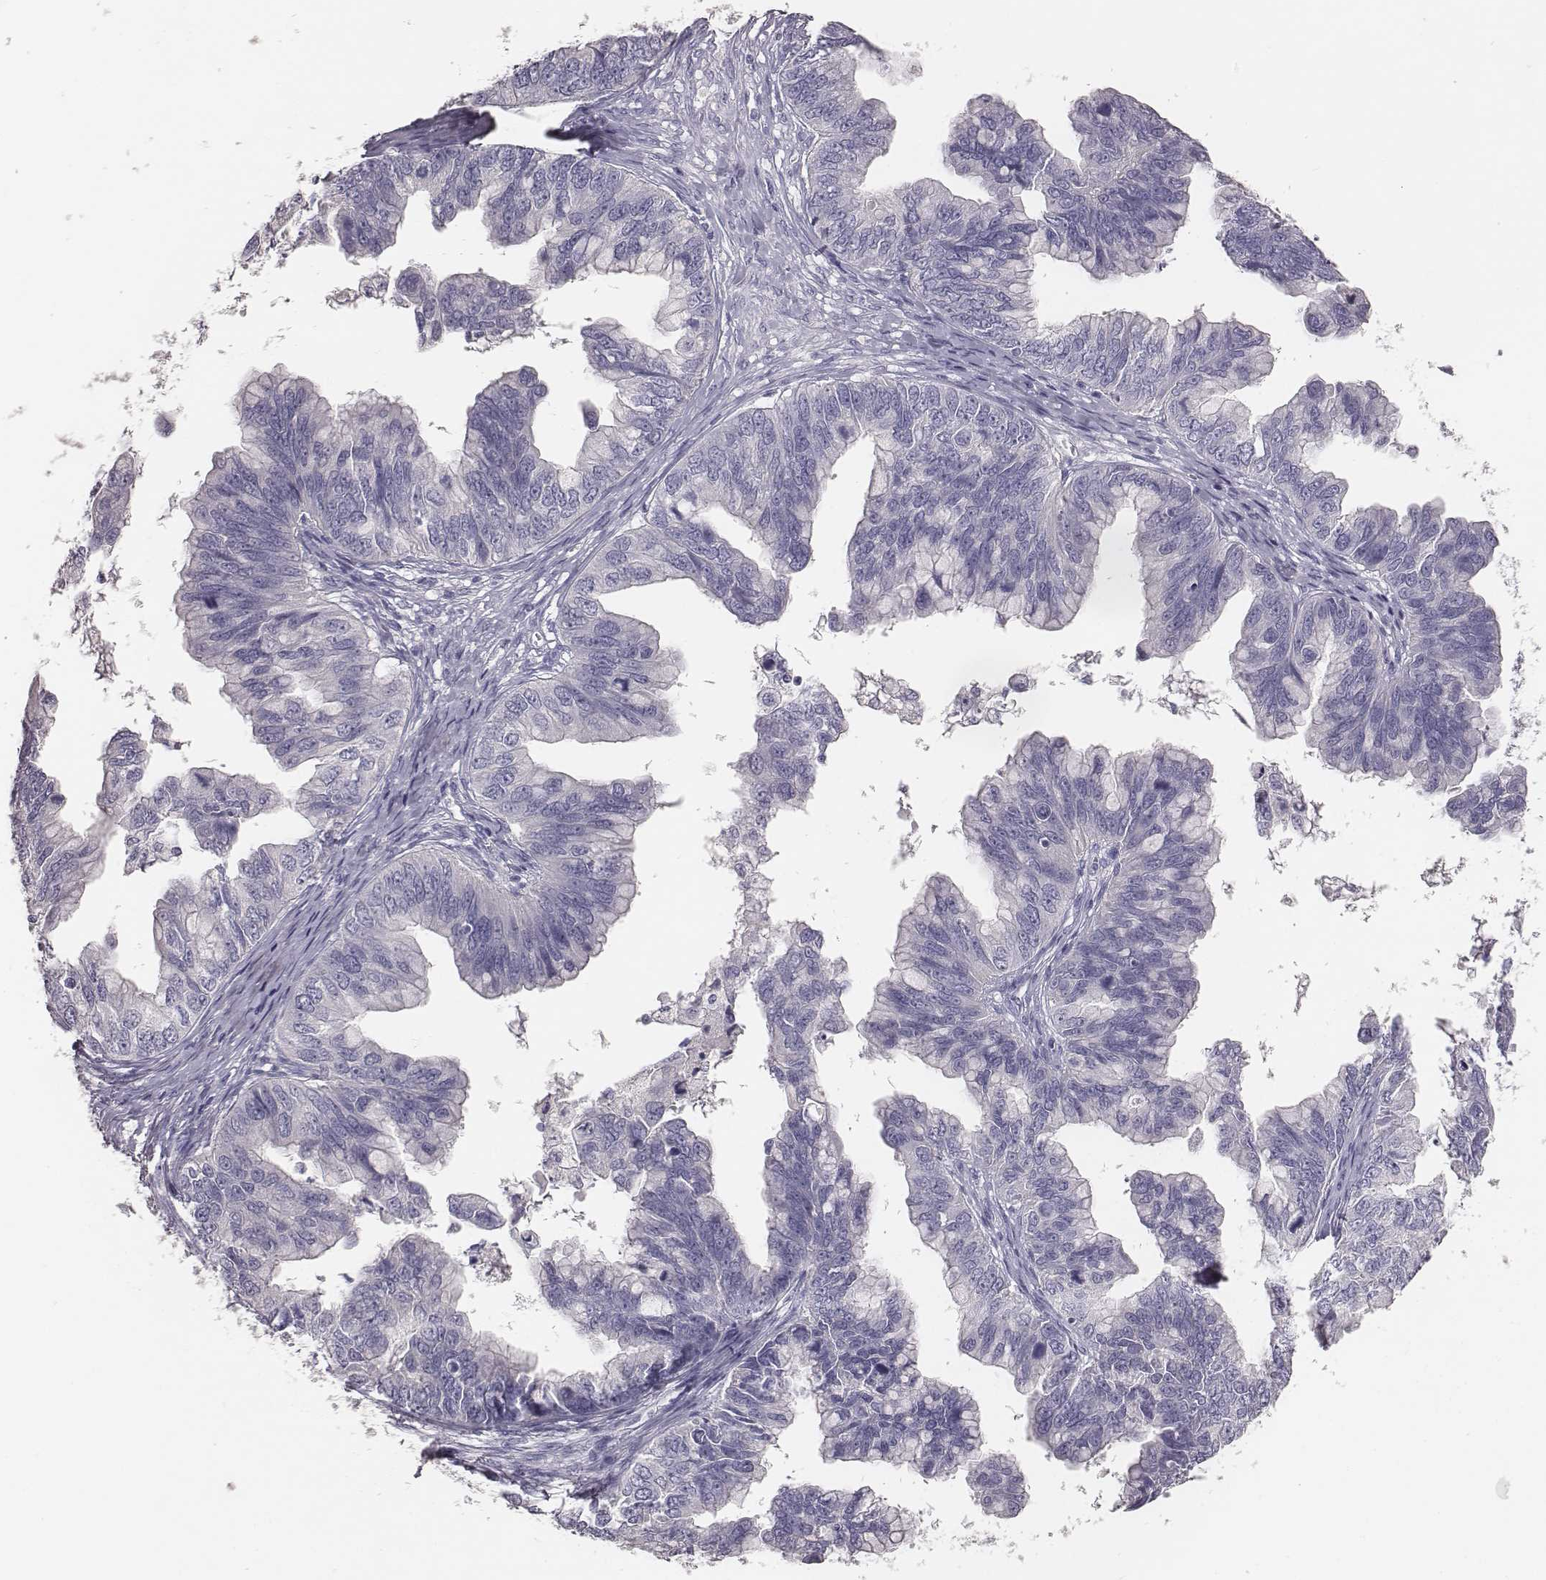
{"staining": {"intensity": "negative", "quantity": "none", "location": "none"}, "tissue": "ovarian cancer", "cell_type": "Tumor cells", "image_type": "cancer", "snomed": [{"axis": "morphology", "description": "Cystadenocarcinoma, mucinous, NOS"}, {"axis": "topography", "description": "Ovary"}], "caption": "The histopathology image exhibits no significant staining in tumor cells of ovarian mucinous cystadenocarcinoma.", "gene": "MYH6", "patient": {"sex": "female", "age": 76}}